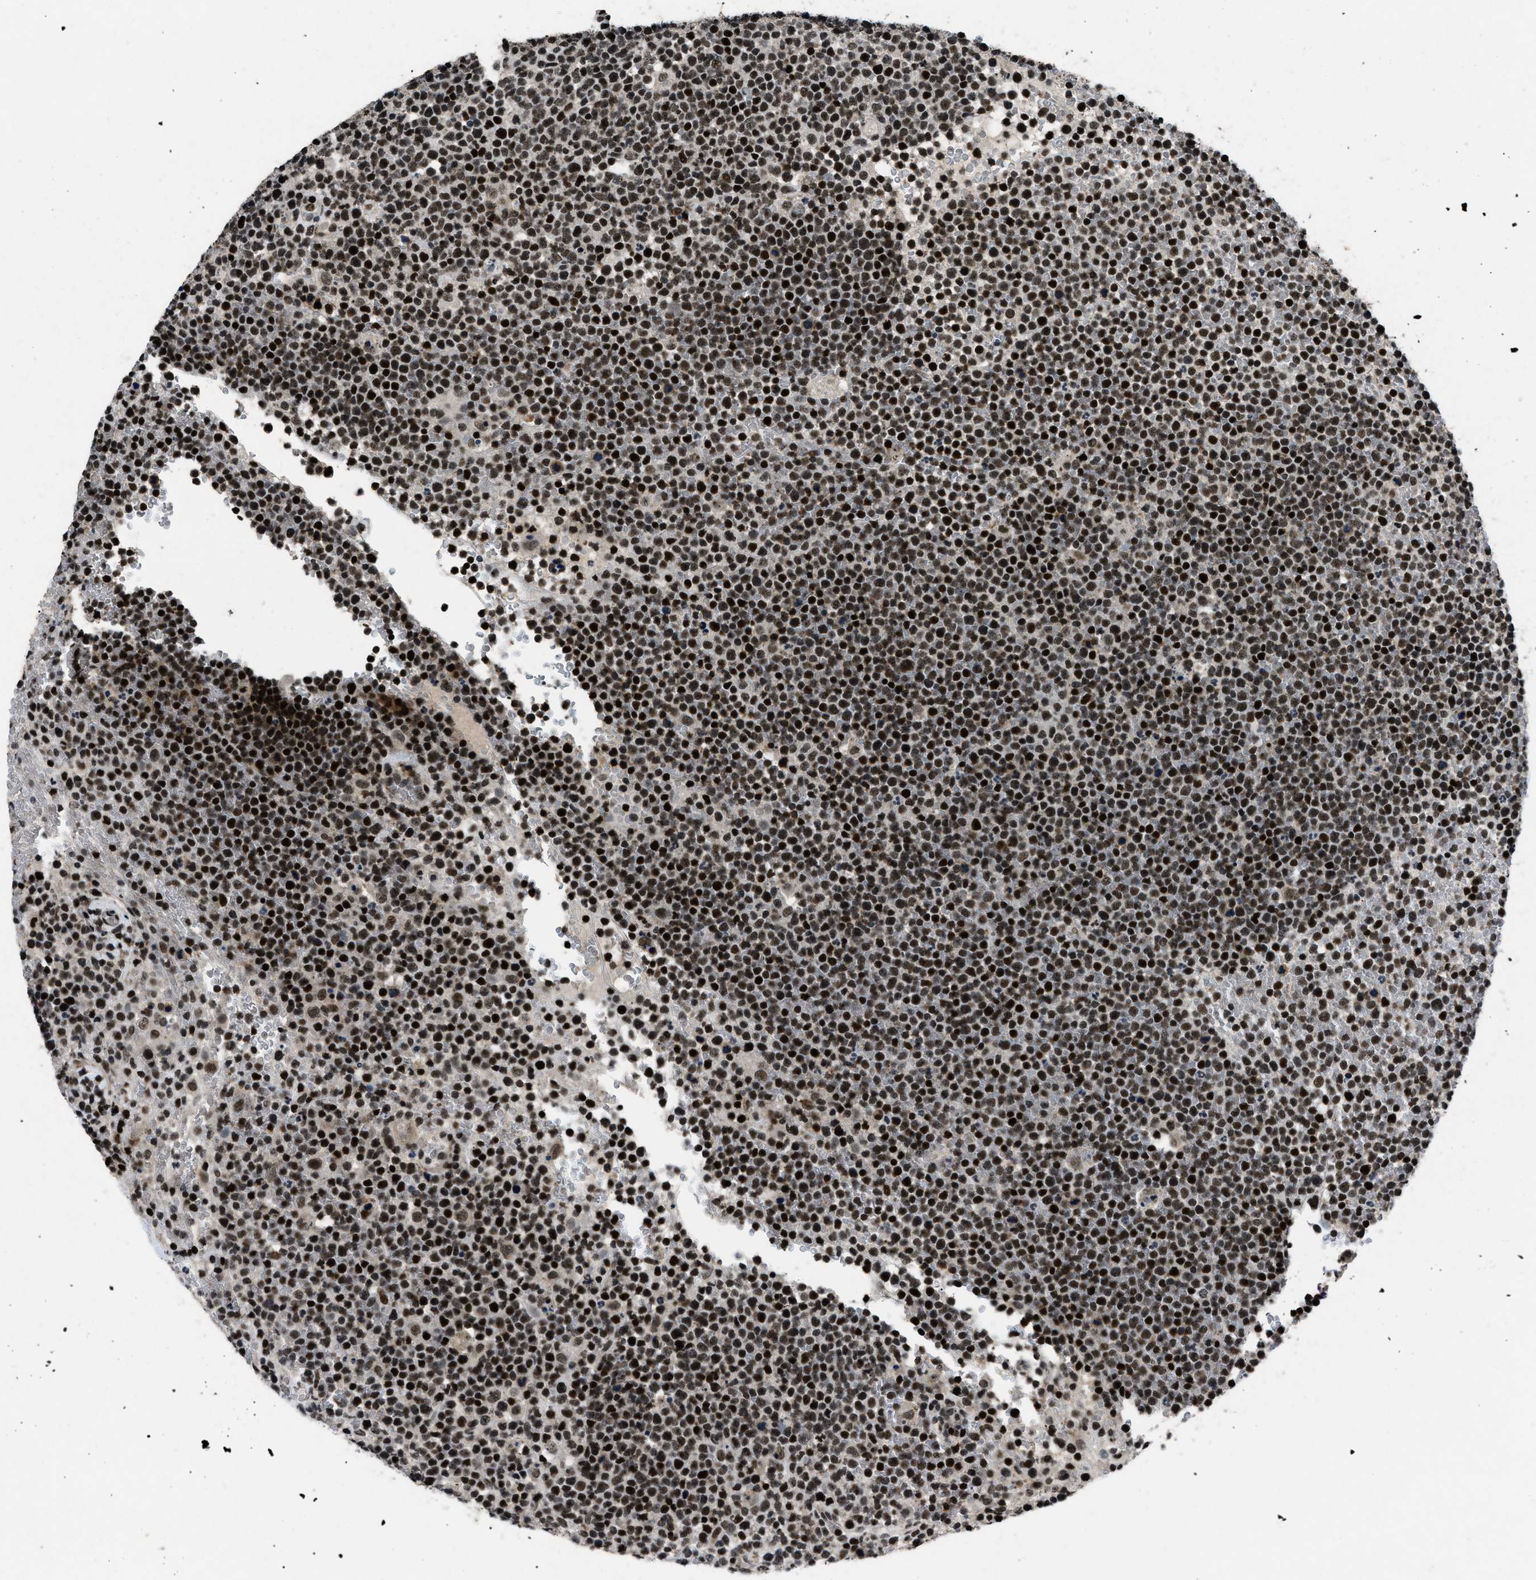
{"staining": {"intensity": "strong", "quantity": ">75%", "location": "nuclear"}, "tissue": "lymphoma", "cell_type": "Tumor cells", "image_type": "cancer", "snomed": [{"axis": "morphology", "description": "Malignant lymphoma, non-Hodgkin's type, High grade"}, {"axis": "topography", "description": "Lymph node"}], "caption": "DAB (3,3'-diaminobenzidine) immunohistochemical staining of malignant lymphoma, non-Hodgkin's type (high-grade) shows strong nuclear protein expression in about >75% of tumor cells. Using DAB (3,3'-diaminobenzidine) (brown) and hematoxylin (blue) stains, captured at high magnification using brightfield microscopy.", "gene": "SMARCB1", "patient": {"sex": "male", "age": 61}}